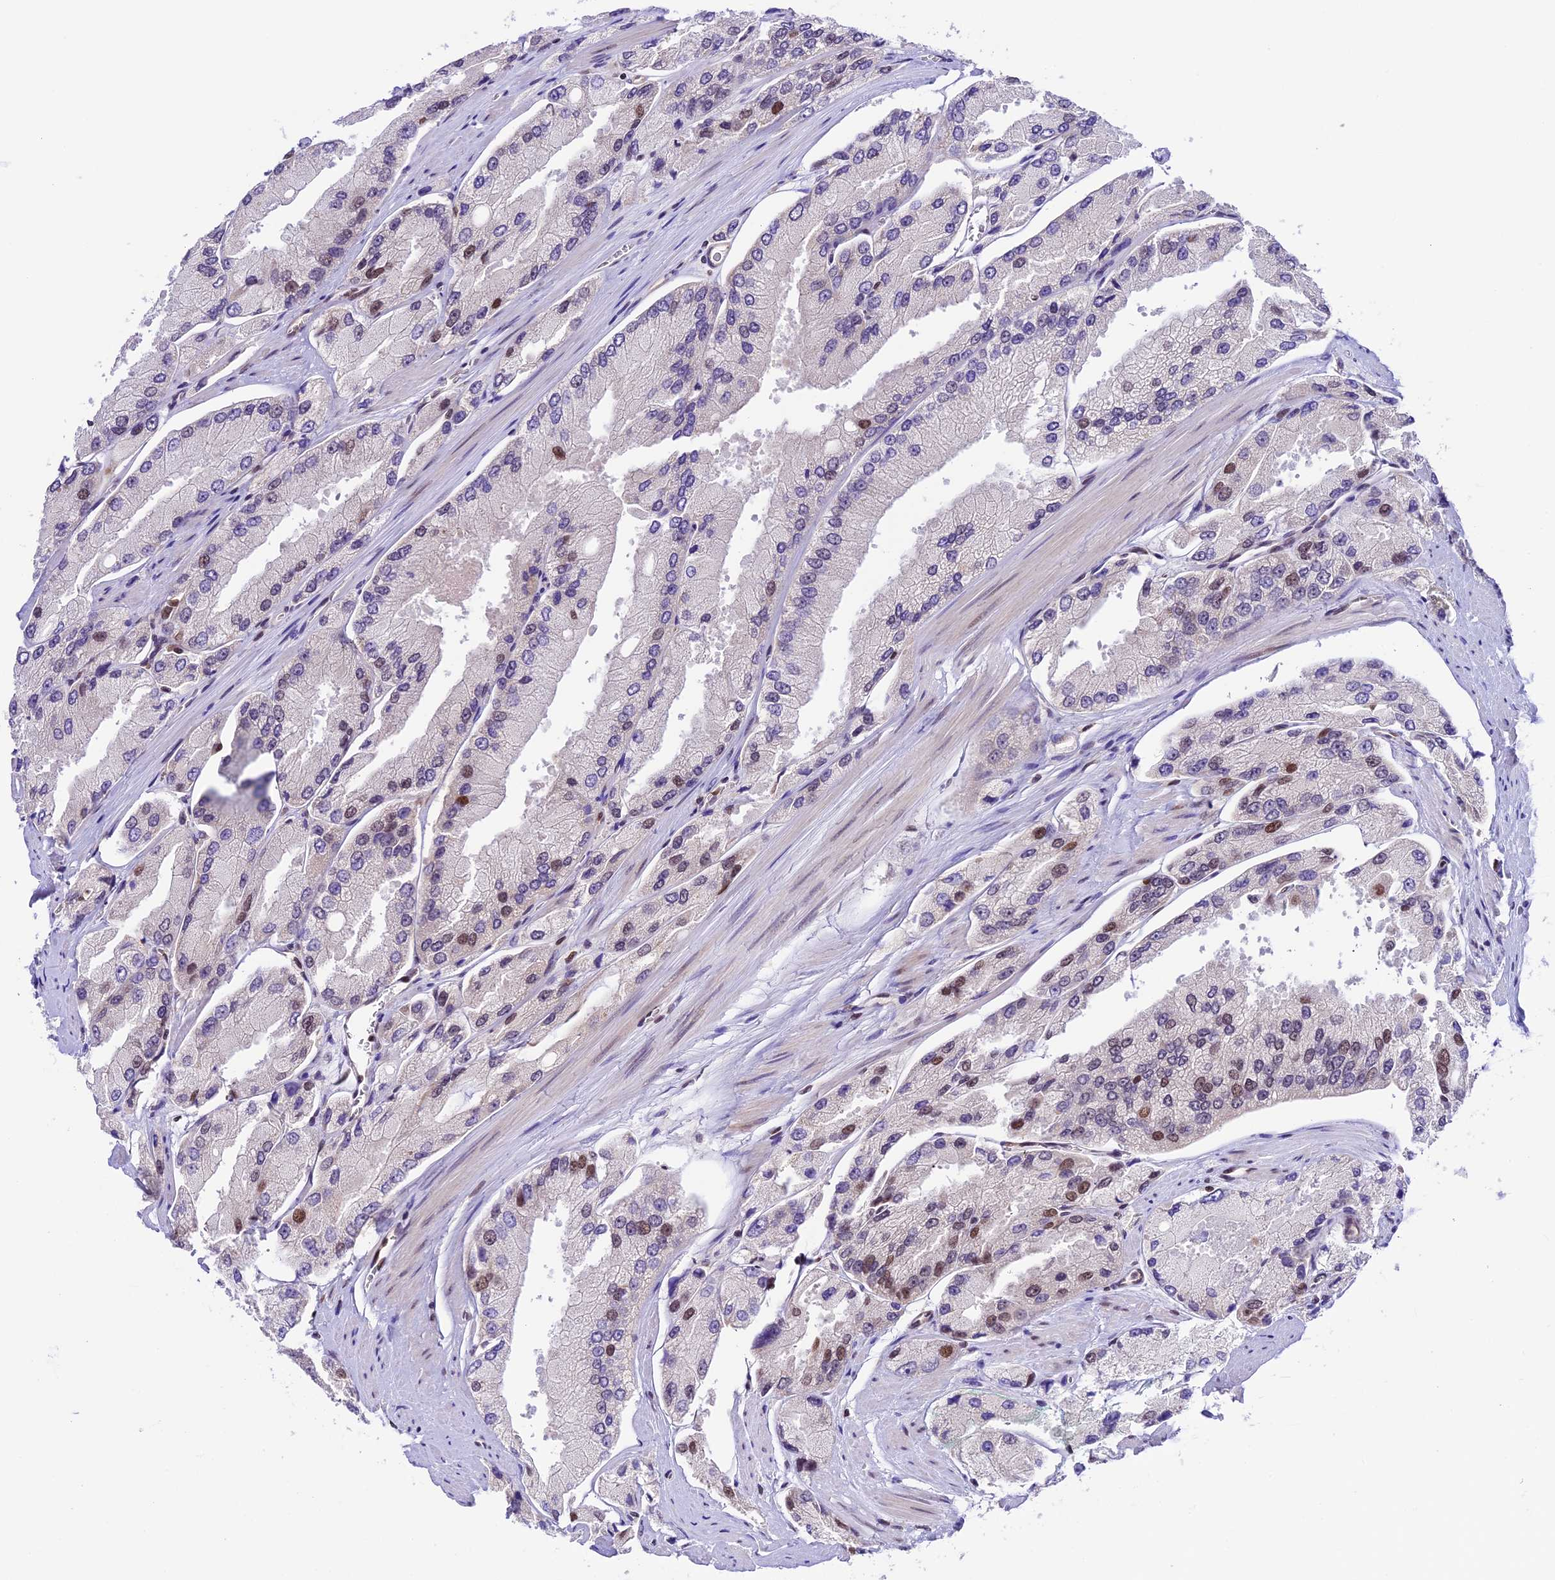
{"staining": {"intensity": "moderate", "quantity": "<25%", "location": "nuclear"}, "tissue": "prostate cancer", "cell_type": "Tumor cells", "image_type": "cancer", "snomed": [{"axis": "morphology", "description": "Adenocarcinoma, High grade"}, {"axis": "topography", "description": "Prostate"}], "caption": "Protein expression analysis of prostate cancer (adenocarcinoma (high-grade)) shows moderate nuclear staining in approximately <25% of tumor cells.", "gene": "SHKBP1", "patient": {"sex": "male", "age": 58}}